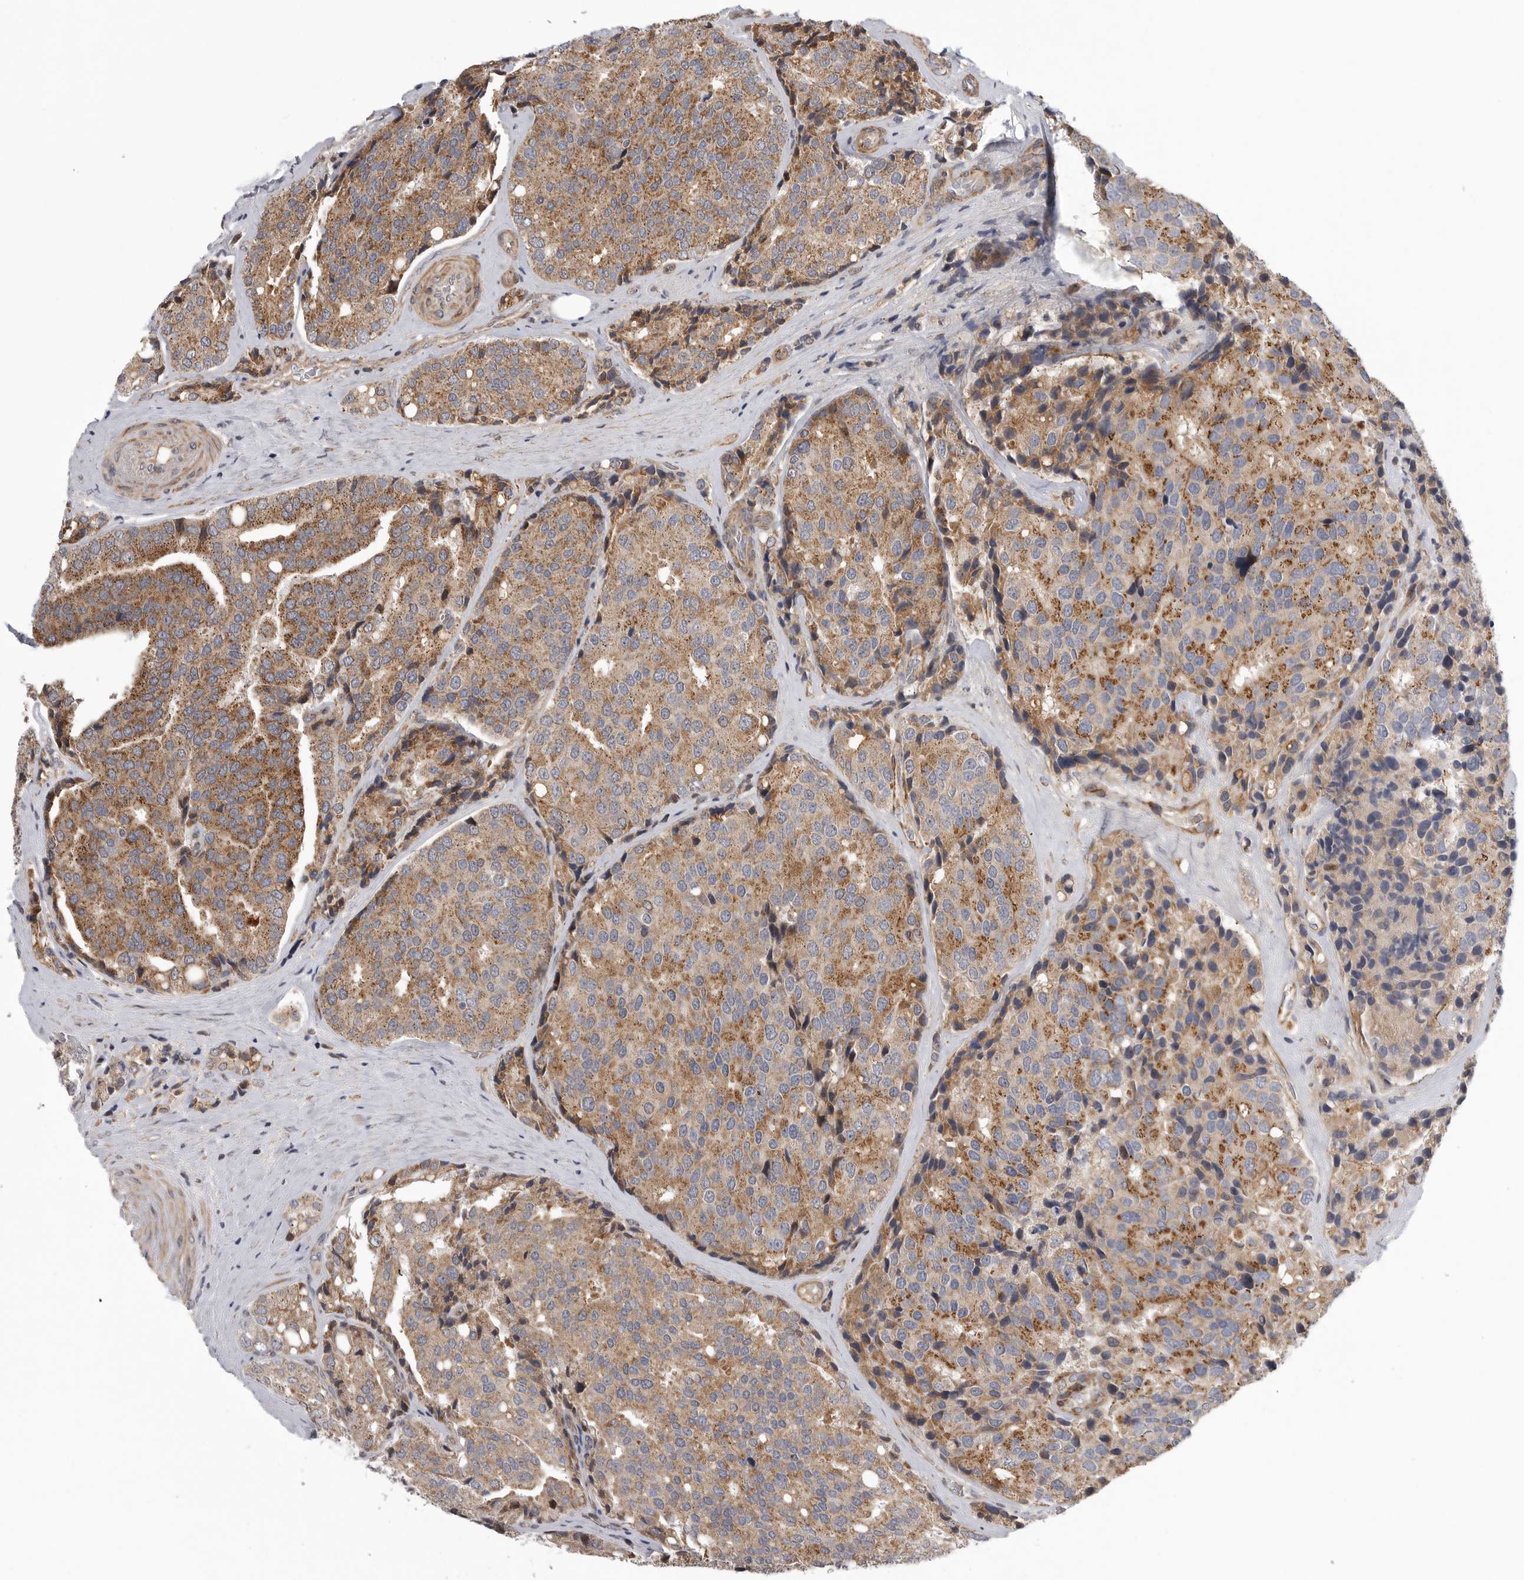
{"staining": {"intensity": "moderate", "quantity": ">75%", "location": "cytoplasmic/membranous"}, "tissue": "prostate cancer", "cell_type": "Tumor cells", "image_type": "cancer", "snomed": [{"axis": "morphology", "description": "Adenocarcinoma, High grade"}, {"axis": "topography", "description": "Prostate"}], "caption": "Protein staining of prostate cancer tissue shows moderate cytoplasmic/membranous positivity in approximately >75% of tumor cells.", "gene": "TMPRSS11F", "patient": {"sex": "male", "age": 50}}